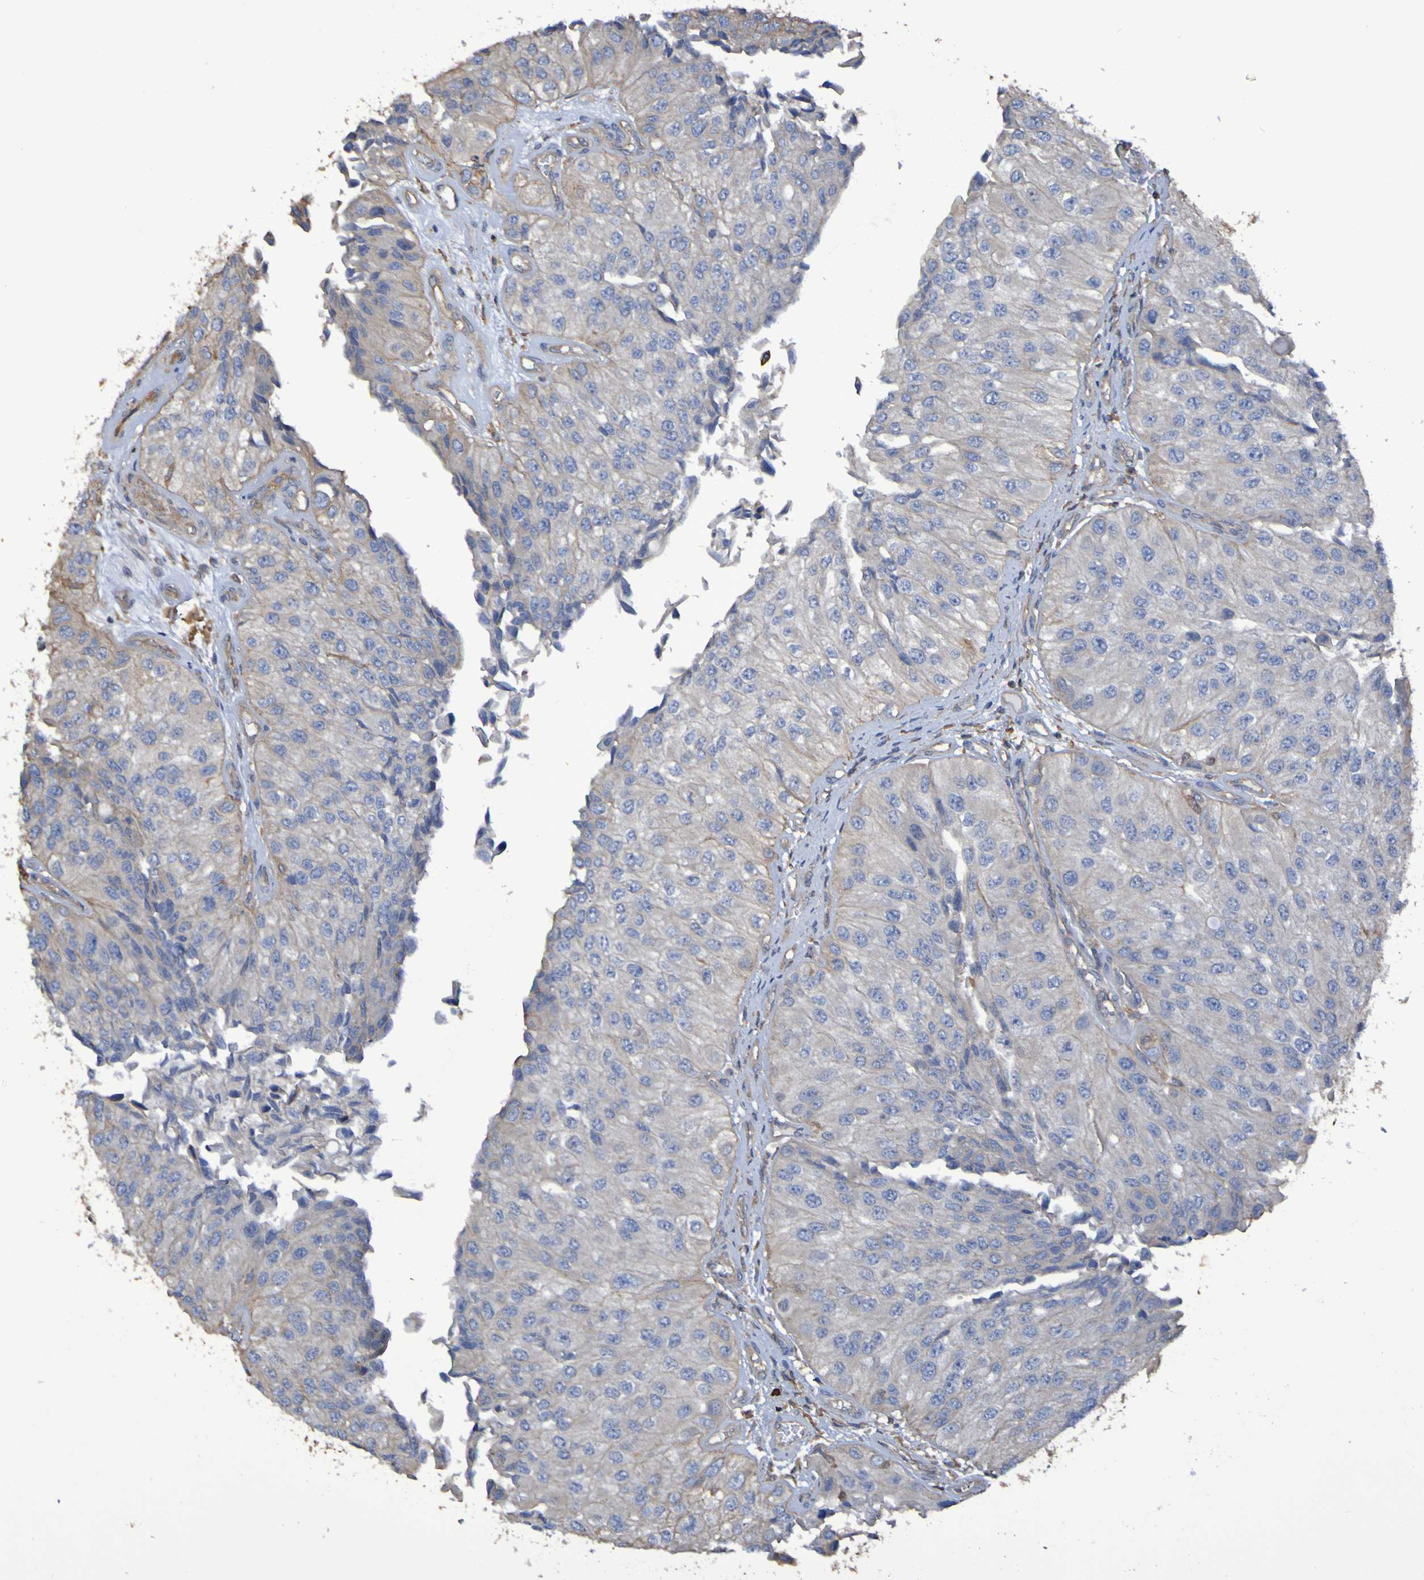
{"staining": {"intensity": "weak", "quantity": "<25%", "location": "cytoplasmic/membranous"}, "tissue": "urothelial cancer", "cell_type": "Tumor cells", "image_type": "cancer", "snomed": [{"axis": "morphology", "description": "Urothelial carcinoma, High grade"}, {"axis": "topography", "description": "Kidney"}, {"axis": "topography", "description": "Urinary bladder"}], "caption": "Tumor cells show no significant protein staining in urothelial cancer.", "gene": "SYNJ1", "patient": {"sex": "male", "age": 77}}